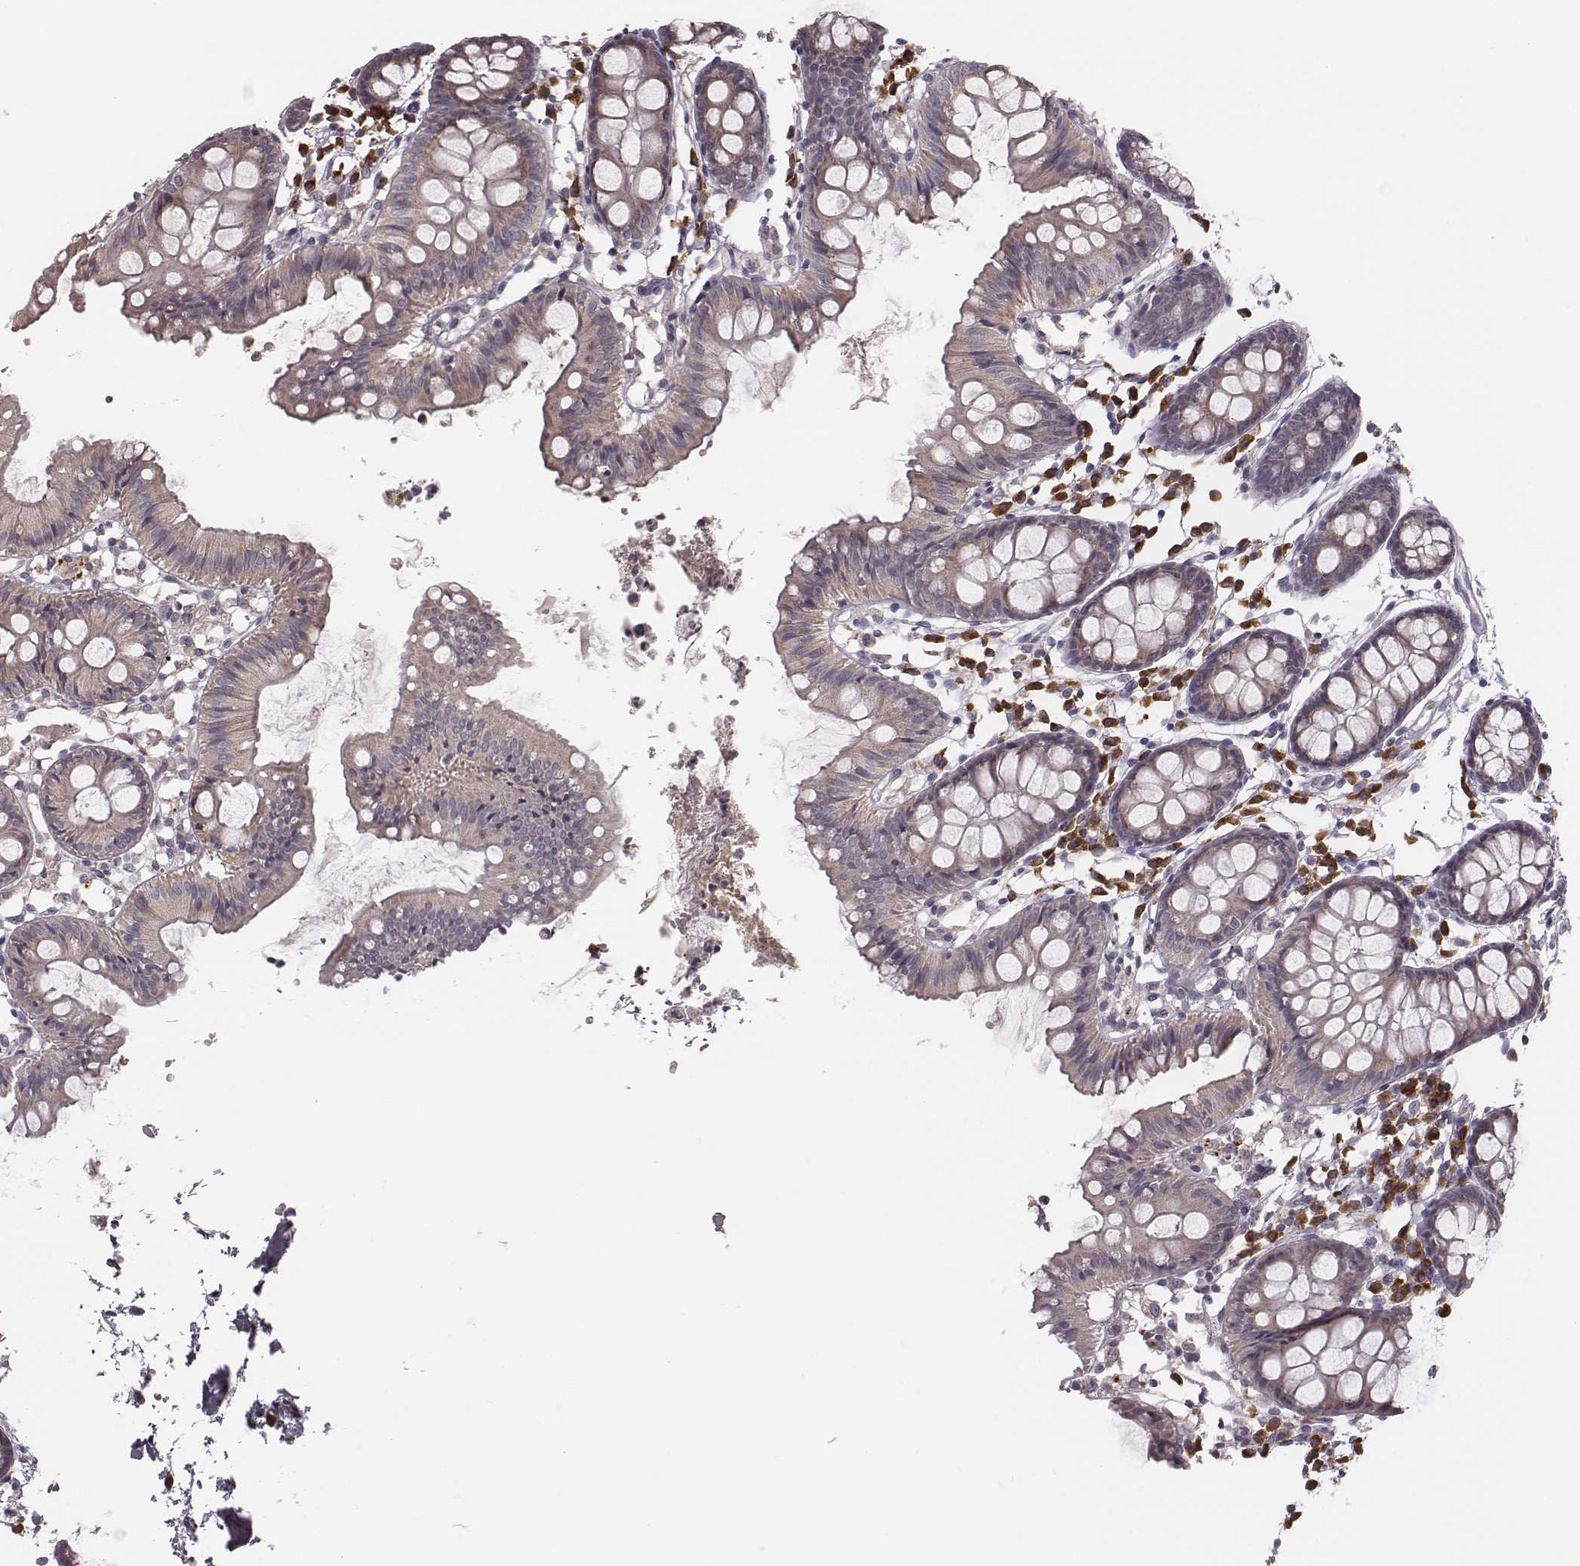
{"staining": {"intensity": "negative", "quantity": "none", "location": "none"}, "tissue": "colon", "cell_type": "Glandular cells", "image_type": "normal", "snomed": [{"axis": "morphology", "description": "Normal tissue, NOS"}, {"axis": "topography", "description": "Colon"}], "caption": "This is an immunohistochemistry histopathology image of normal colon. There is no staining in glandular cells.", "gene": "P2RX5", "patient": {"sex": "female", "age": 84}}